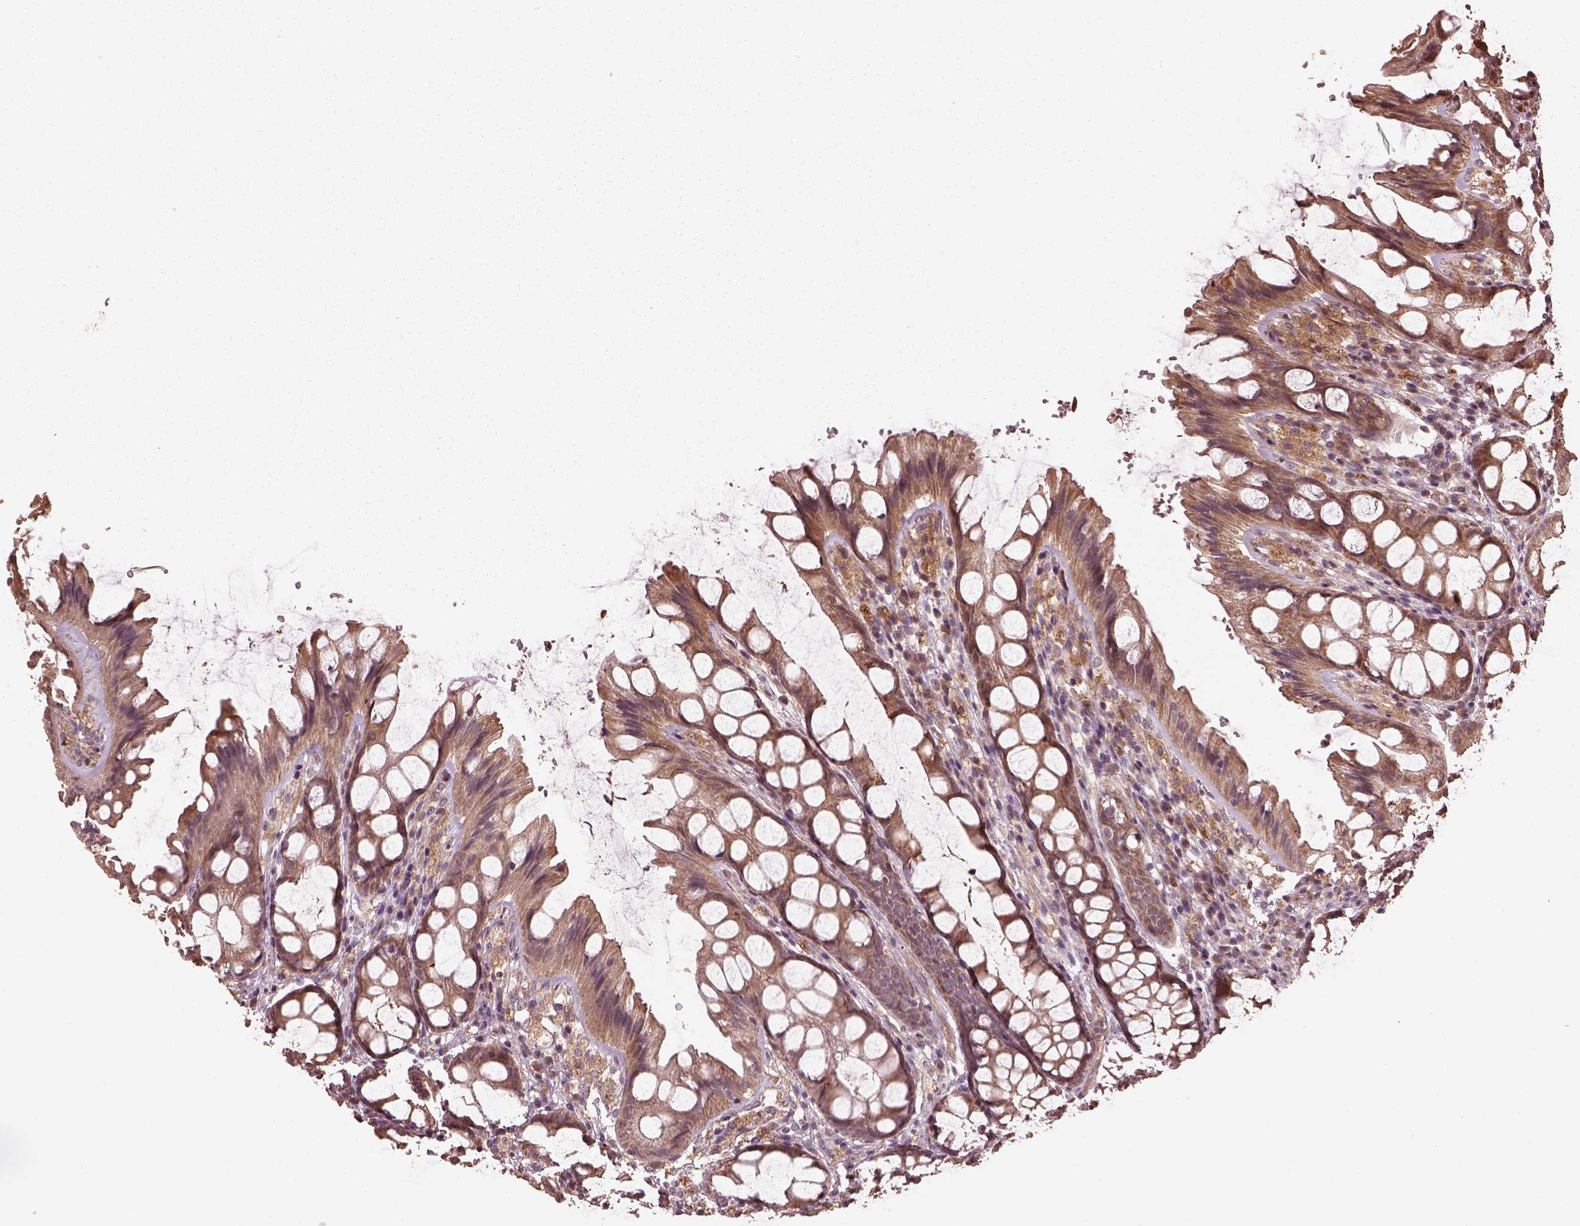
{"staining": {"intensity": "moderate", "quantity": ">75%", "location": "cytoplasmic/membranous"}, "tissue": "colon", "cell_type": "Glandular cells", "image_type": "normal", "snomed": [{"axis": "morphology", "description": "Normal tissue, NOS"}, {"axis": "topography", "description": "Colon"}], "caption": "Brown immunohistochemical staining in normal human colon reveals moderate cytoplasmic/membranous expression in about >75% of glandular cells.", "gene": "METTL4", "patient": {"sex": "male", "age": 47}}